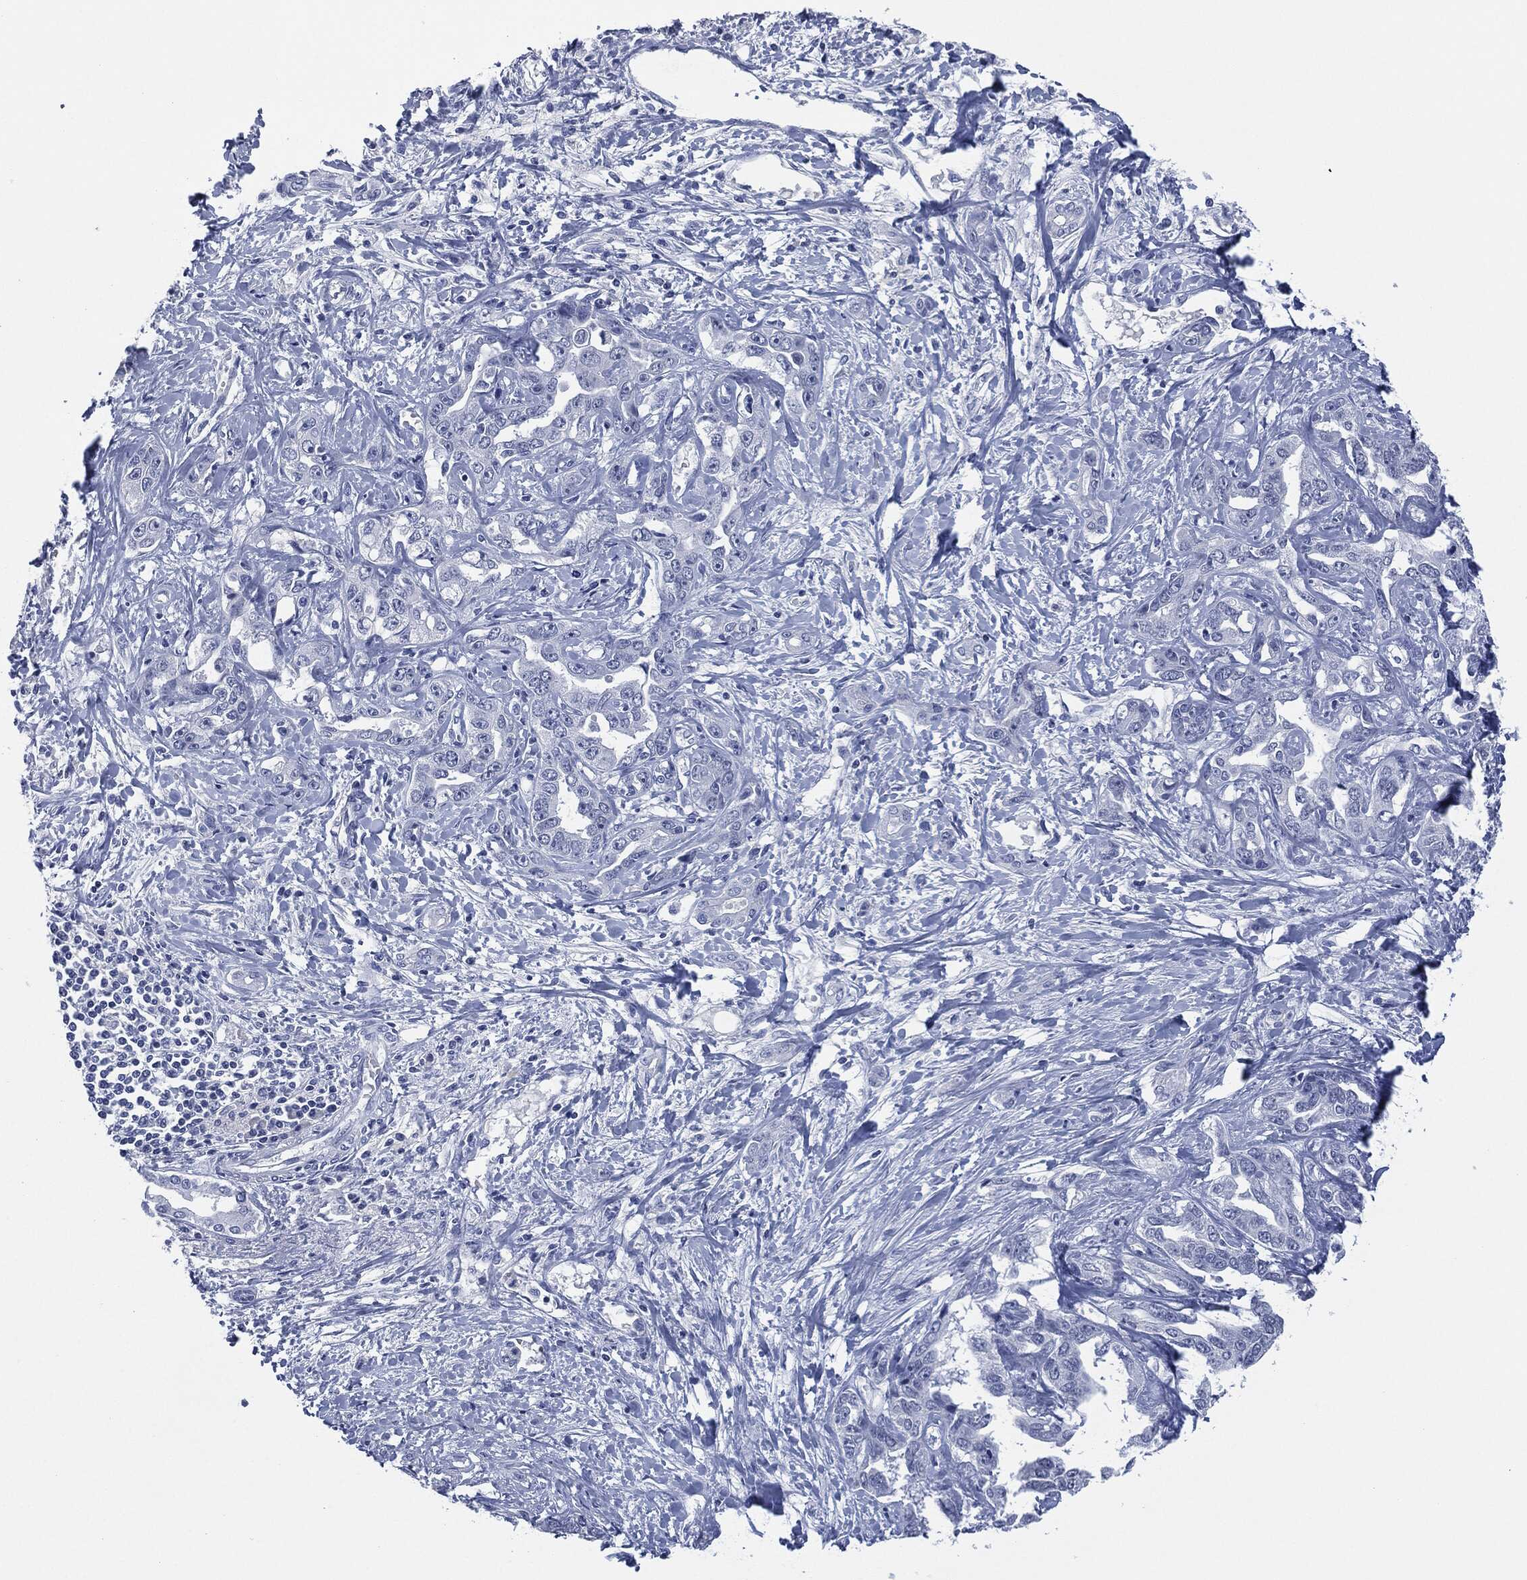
{"staining": {"intensity": "negative", "quantity": "none", "location": "none"}, "tissue": "liver cancer", "cell_type": "Tumor cells", "image_type": "cancer", "snomed": [{"axis": "morphology", "description": "Cholangiocarcinoma"}, {"axis": "topography", "description": "Liver"}], "caption": "This is a image of immunohistochemistry staining of liver cancer (cholangiocarcinoma), which shows no expression in tumor cells. (Brightfield microscopy of DAB immunohistochemistry (IHC) at high magnification).", "gene": "MUC16", "patient": {"sex": "male", "age": 59}}